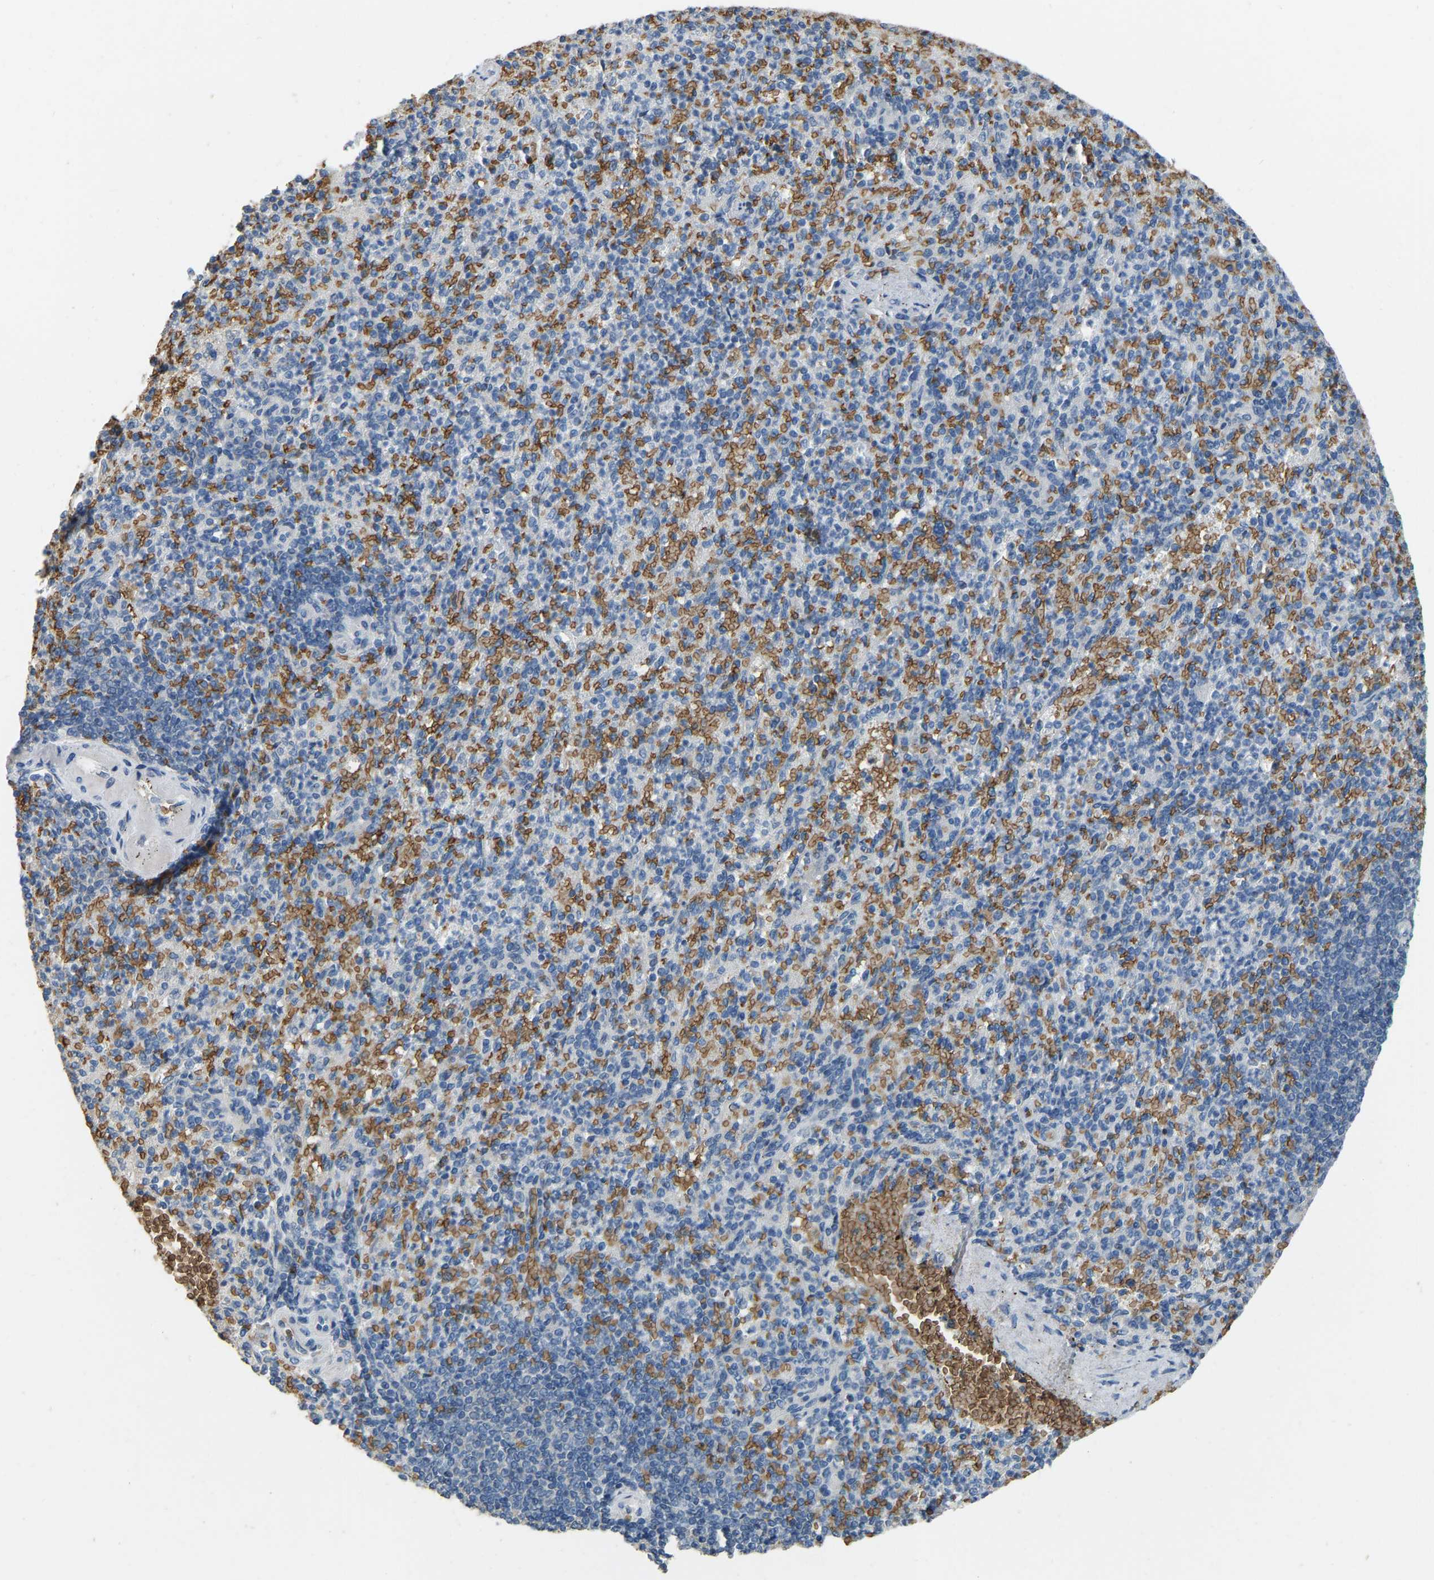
{"staining": {"intensity": "negative", "quantity": "none", "location": "none"}, "tissue": "spleen", "cell_type": "Cells in red pulp", "image_type": "normal", "snomed": [{"axis": "morphology", "description": "Normal tissue, NOS"}, {"axis": "topography", "description": "Spleen"}], "caption": "Cells in red pulp are negative for brown protein staining in benign spleen. (Immunohistochemistry (ihc), brightfield microscopy, high magnification).", "gene": "CFAP298", "patient": {"sex": "female", "age": 74}}